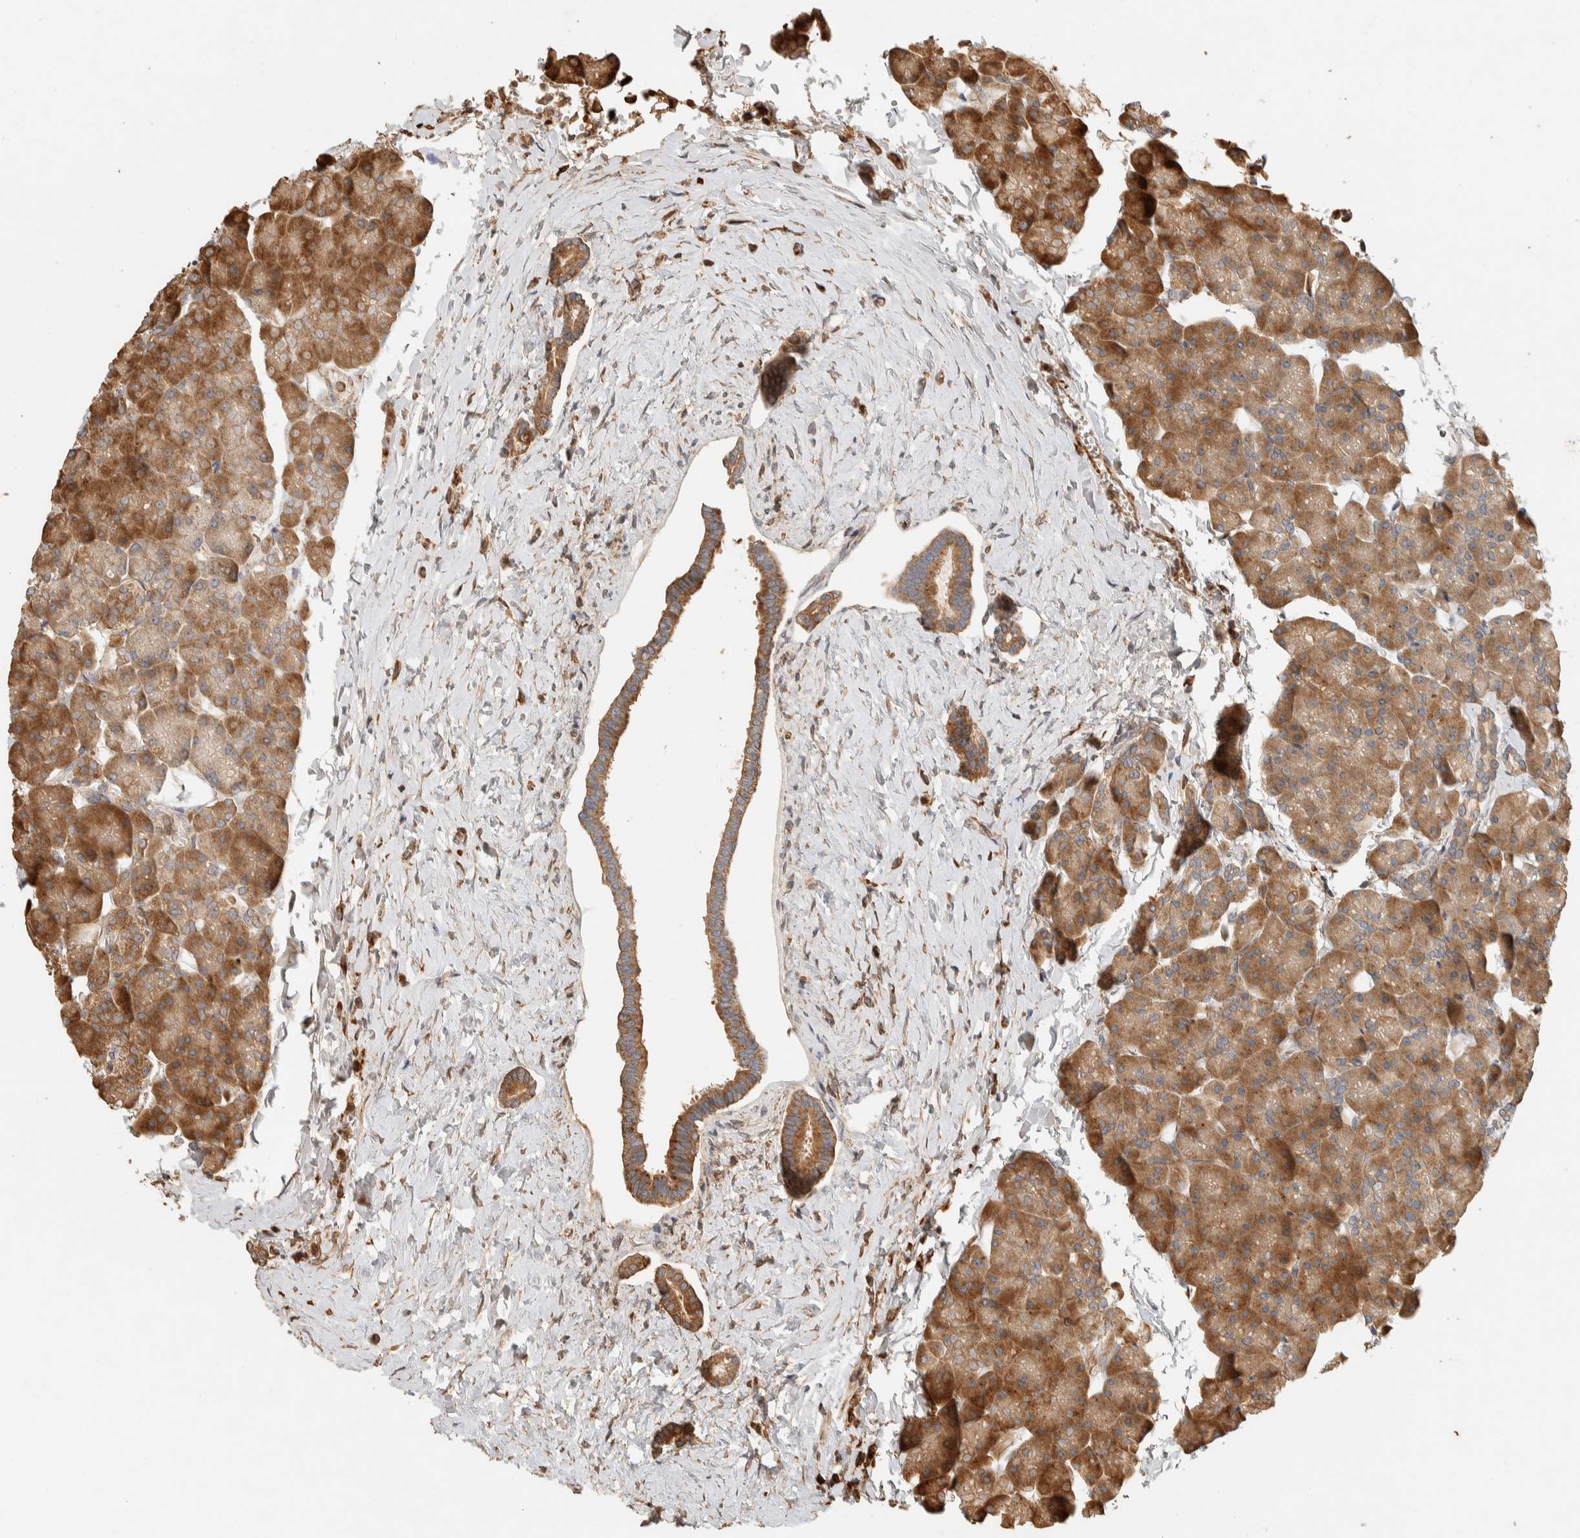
{"staining": {"intensity": "moderate", "quantity": ">75%", "location": "cytoplasmic/membranous"}, "tissue": "pancreas", "cell_type": "Exocrine glandular cells", "image_type": "normal", "snomed": [{"axis": "morphology", "description": "Normal tissue, NOS"}, {"axis": "topography", "description": "Pancreas"}], "caption": "A histopathology image showing moderate cytoplasmic/membranous expression in approximately >75% of exocrine glandular cells in unremarkable pancreas, as visualized by brown immunohistochemical staining.", "gene": "EXOC7", "patient": {"sex": "male", "age": 35}}